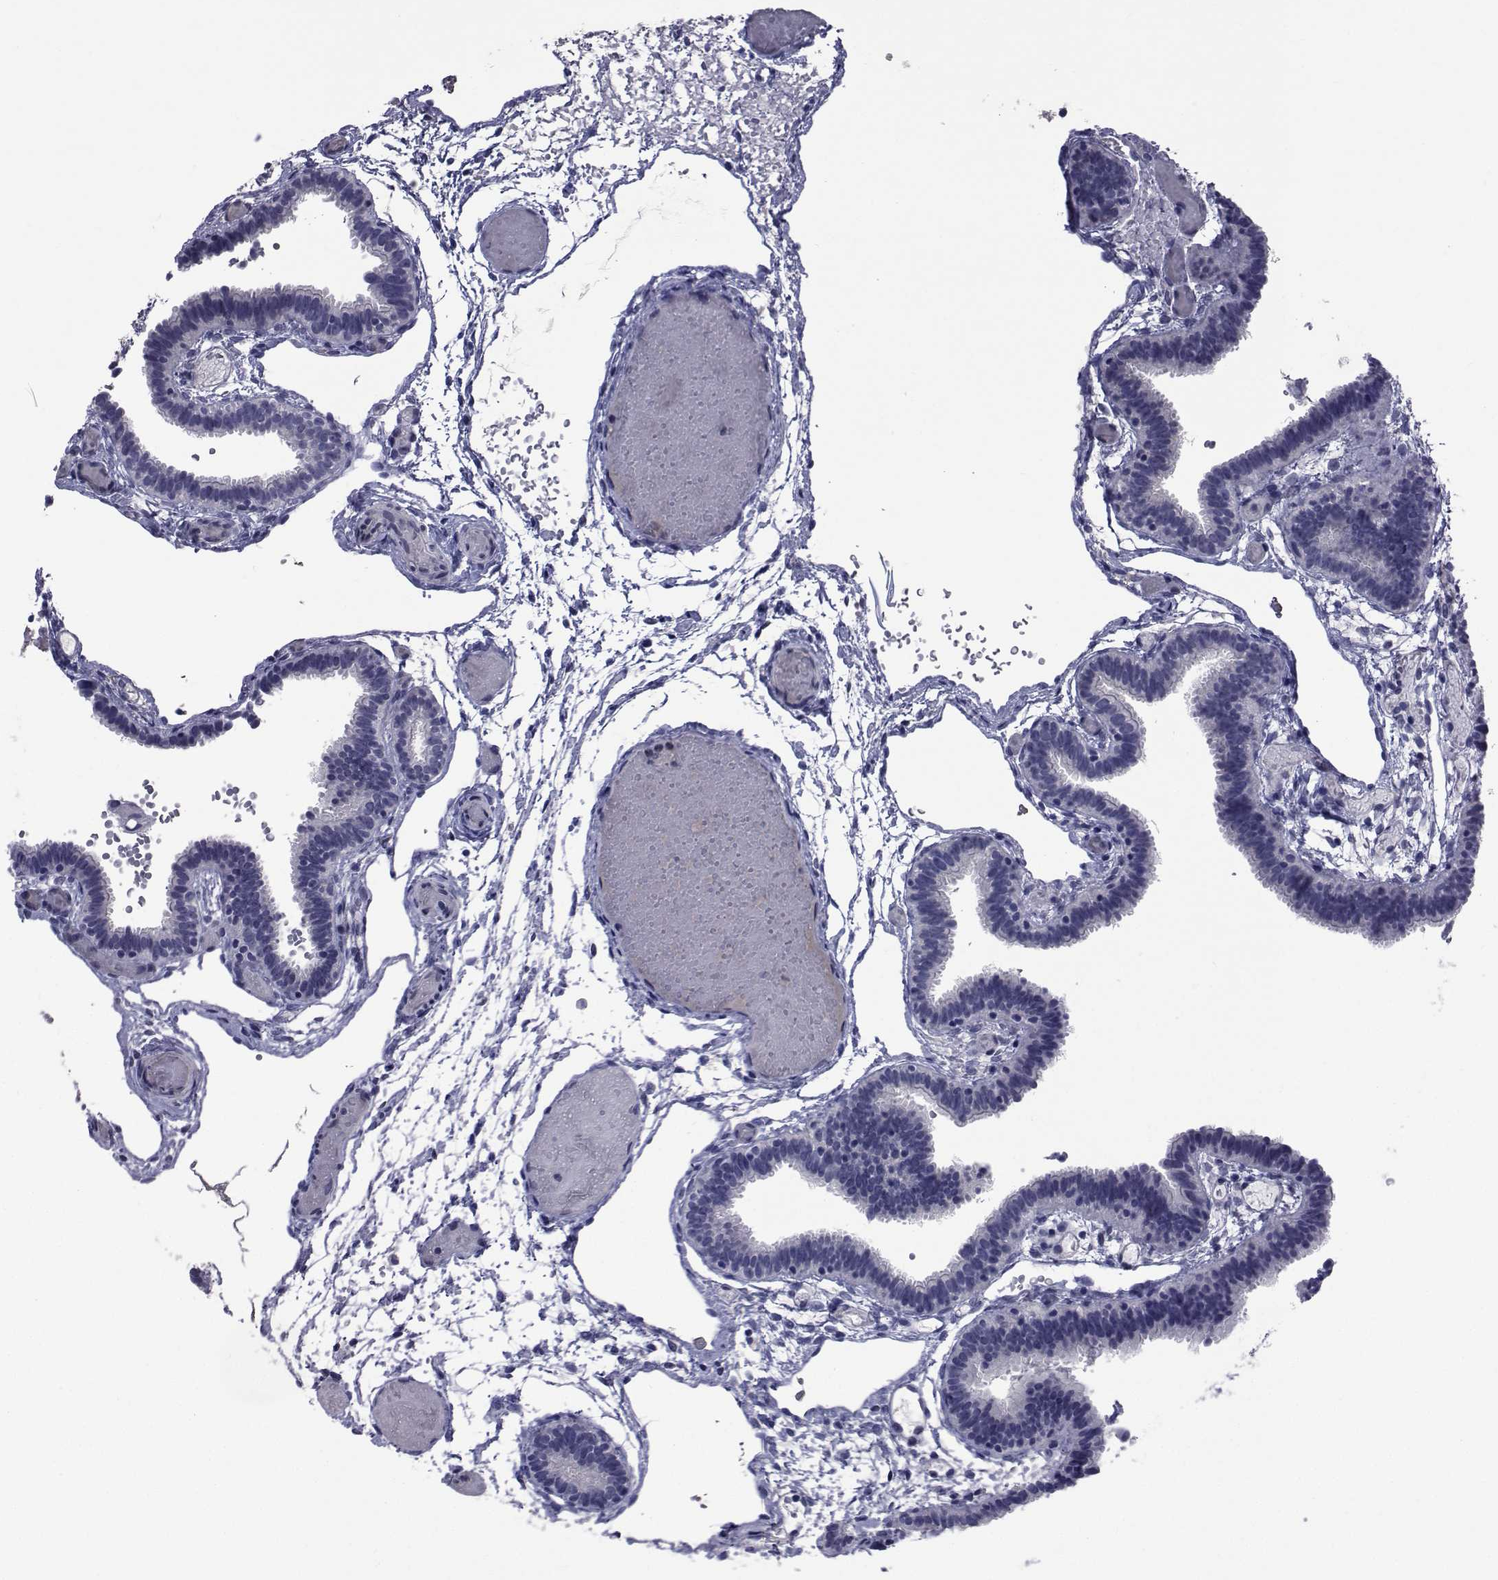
{"staining": {"intensity": "negative", "quantity": "none", "location": "none"}, "tissue": "fallopian tube", "cell_type": "Glandular cells", "image_type": "normal", "snomed": [{"axis": "morphology", "description": "Normal tissue, NOS"}, {"axis": "topography", "description": "Fallopian tube"}], "caption": "The histopathology image reveals no staining of glandular cells in normal fallopian tube.", "gene": "SEMA5B", "patient": {"sex": "female", "age": 37}}